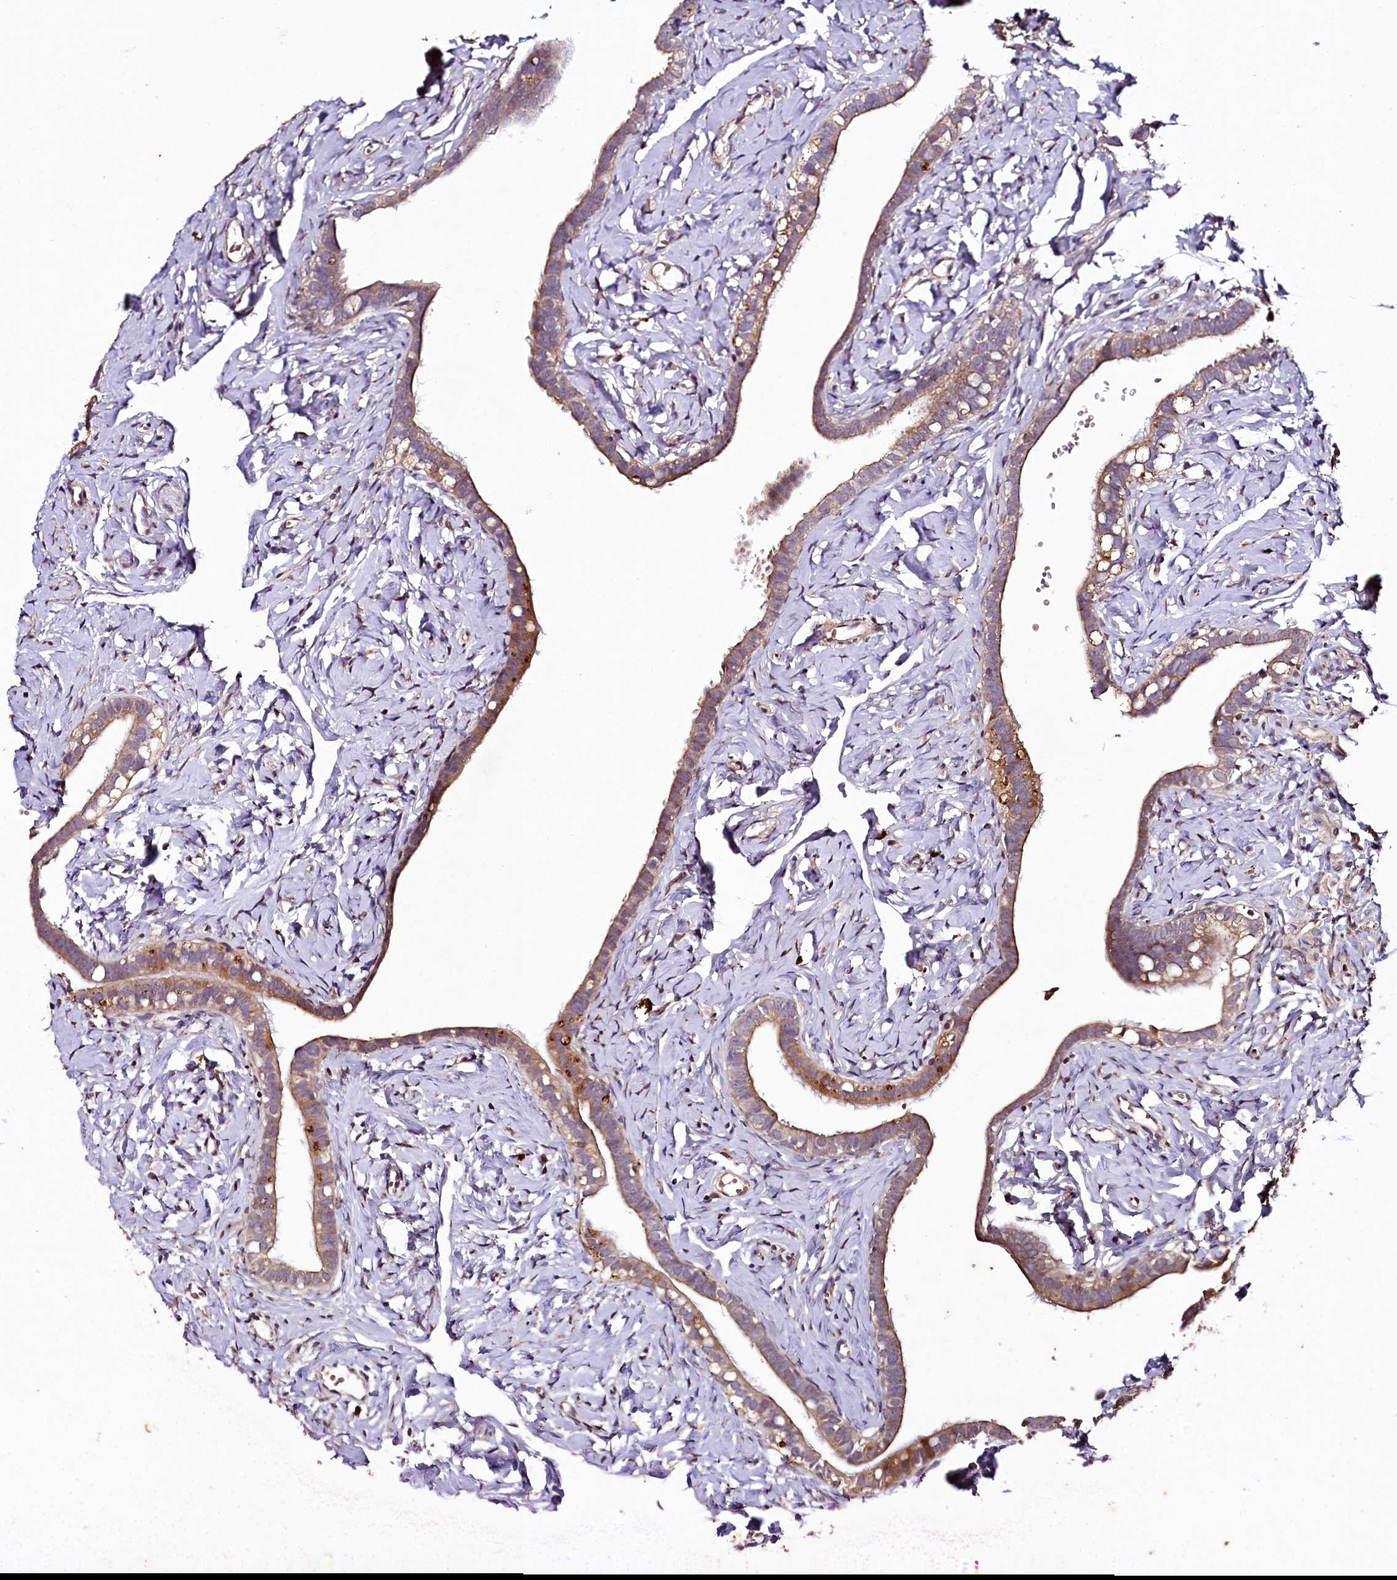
{"staining": {"intensity": "moderate", "quantity": ">75%", "location": "cytoplasmic/membranous"}, "tissue": "fallopian tube", "cell_type": "Glandular cells", "image_type": "normal", "snomed": [{"axis": "morphology", "description": "Normal tissue, NOS"}, {"axis": "topography", "description": "Fallopian tube"}], "caption": "Protein expression analysis of normal fallopian tube exhibits moderate cytoplasmic/membranous positivity in about >75% of glandular cells.", "gene": "SEC24C", "patient": {"sex": "female", "age": 66}}